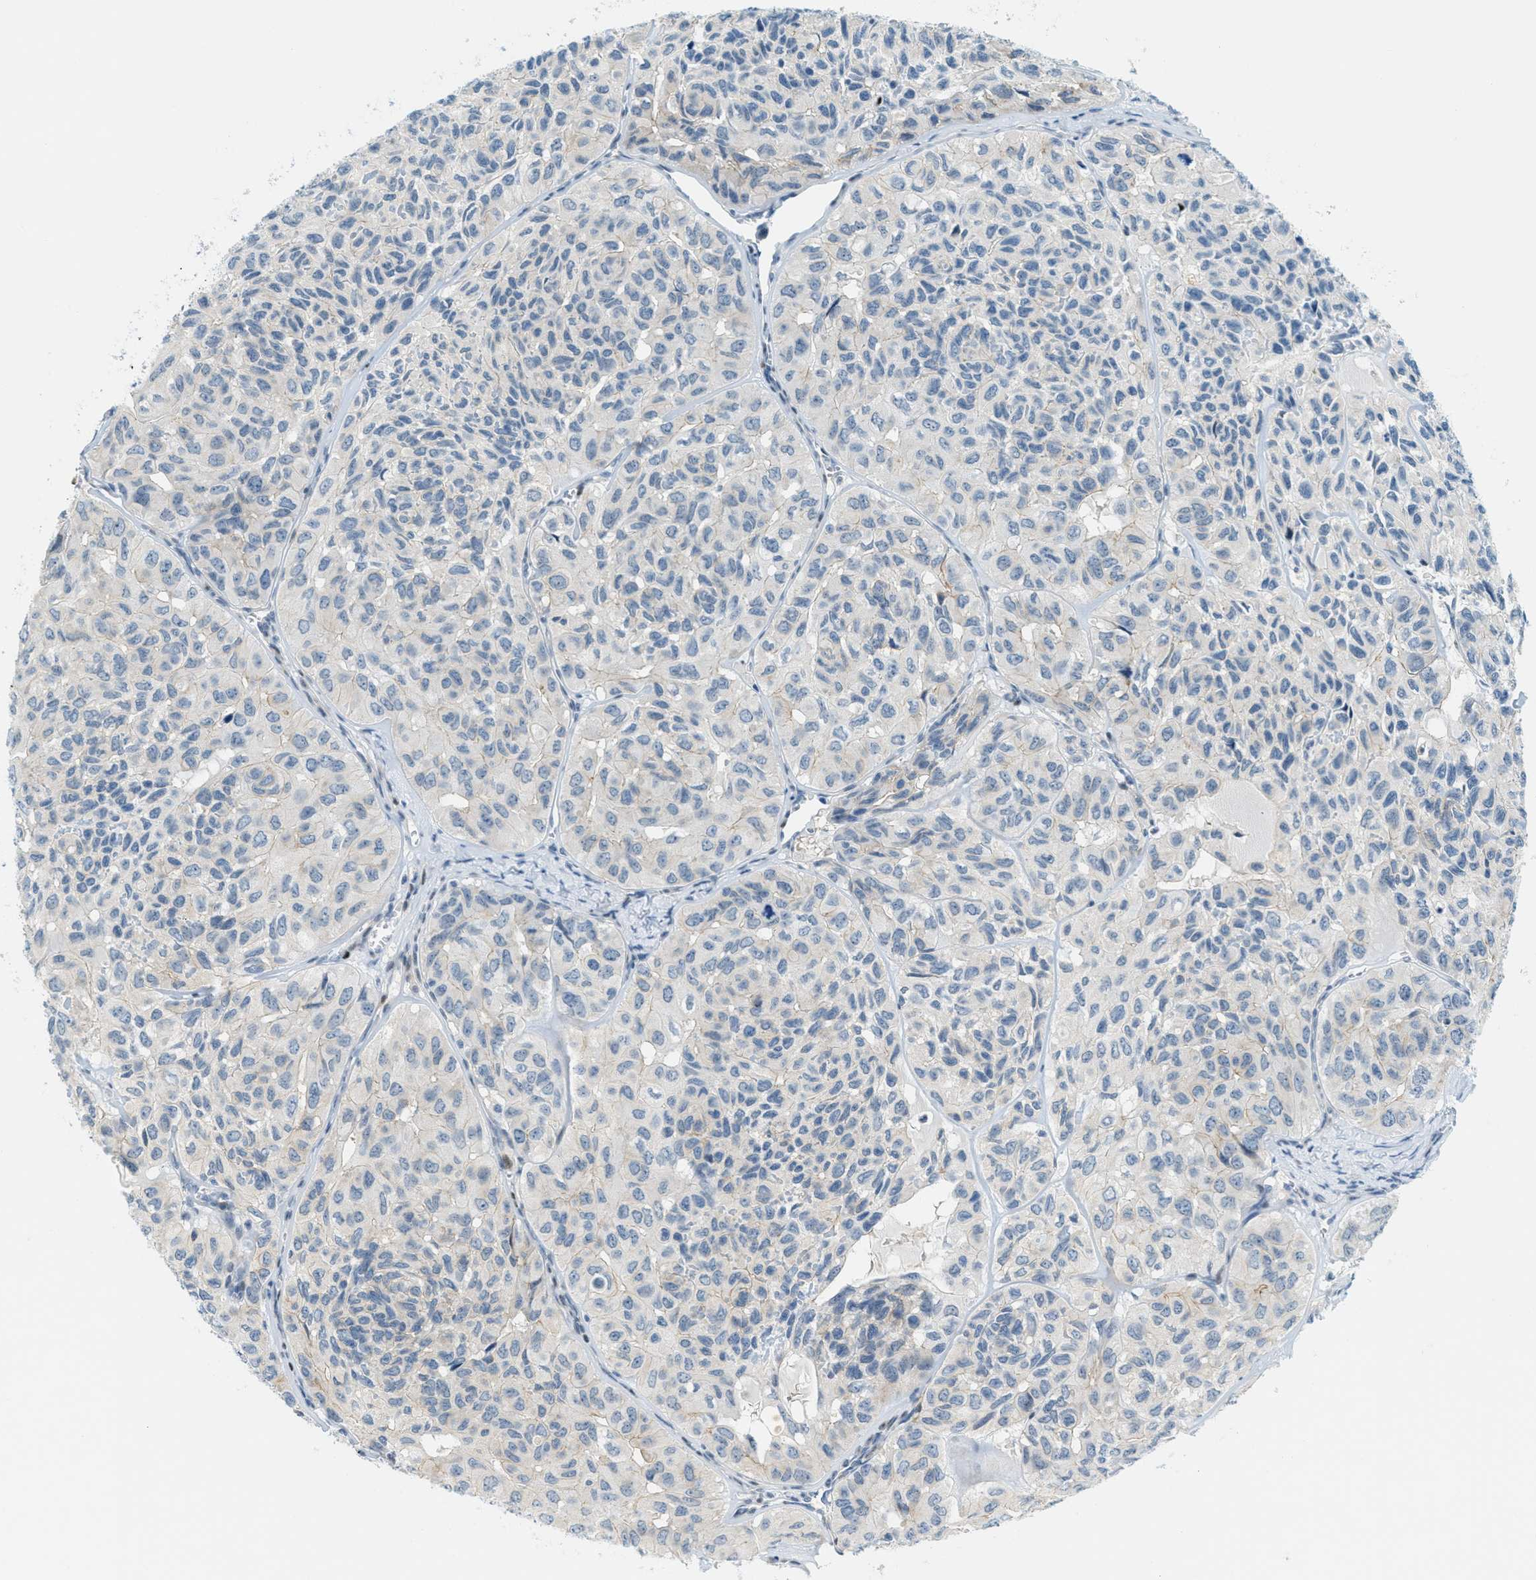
{"staining": {"intensity": "weak", "quantity": "25%-75%", "location": "cytoplasmic/membranous"}, "tissue": "head and neck cancer", "cell_type": "Tumor cells", "image_type": "cancer", "snomed": [{"axis": "morphology", "description": "Adenocarcinoma, NOS"}, {"axis": "topography", "description": "Salivary gland, NOS"}, {"axis": "topography", "description": "Head-Neck"}], "caption": "Head and neck cancer stained for a protein (brown) demonstrates weak cytoplasmic/membranous positive staining in approximately 25%-75% of tumor cells.", "gene": "CYP4X1", "patient": {"sex": "female", "age": 76}}